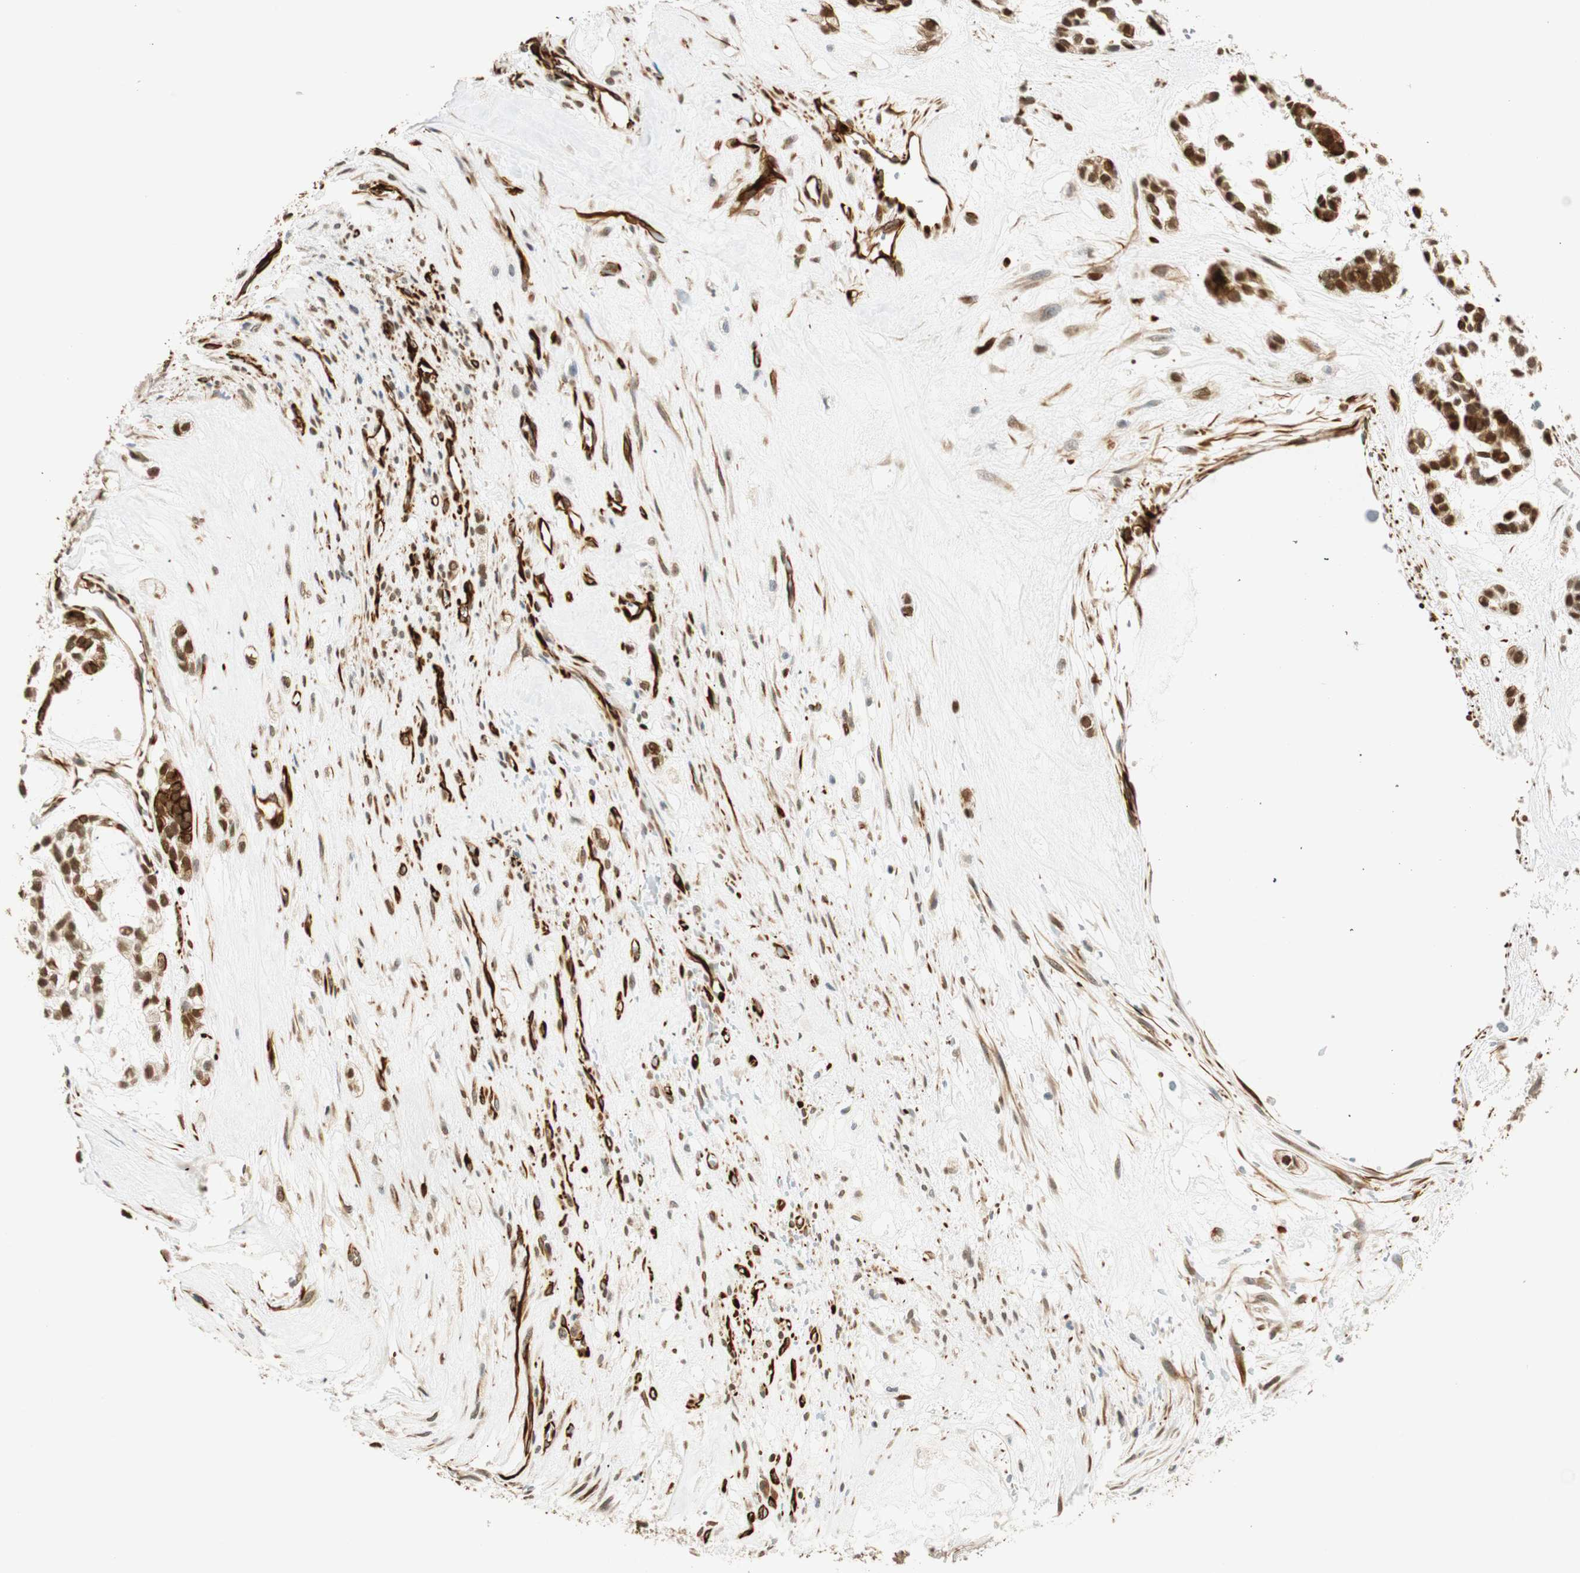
{"staining": {"intensity": "strong", "quantity": ">75%", "location": "cytoplasmic/membranous,nuclear"}, "tissue": "head and neck cancer", "cell_type": "Tumor cells", "image_type": "cancer", "snomed": [{"axis": "morphology", "description": "Adenocarcinoma, NOS"}, {"axis": "morphology", "description": "Adenoma, NOS"}, {"axis": "topography", "description": "Head-Neck"}], "caption": "Immunohistochemical staining of head and neck adenocarcinoma shows strong cytoplasmic/membranous and nuclear protein expression in about >75% of tumor cells.", "gene": "NES", "patient": {"sex": "female", "age": 55}}